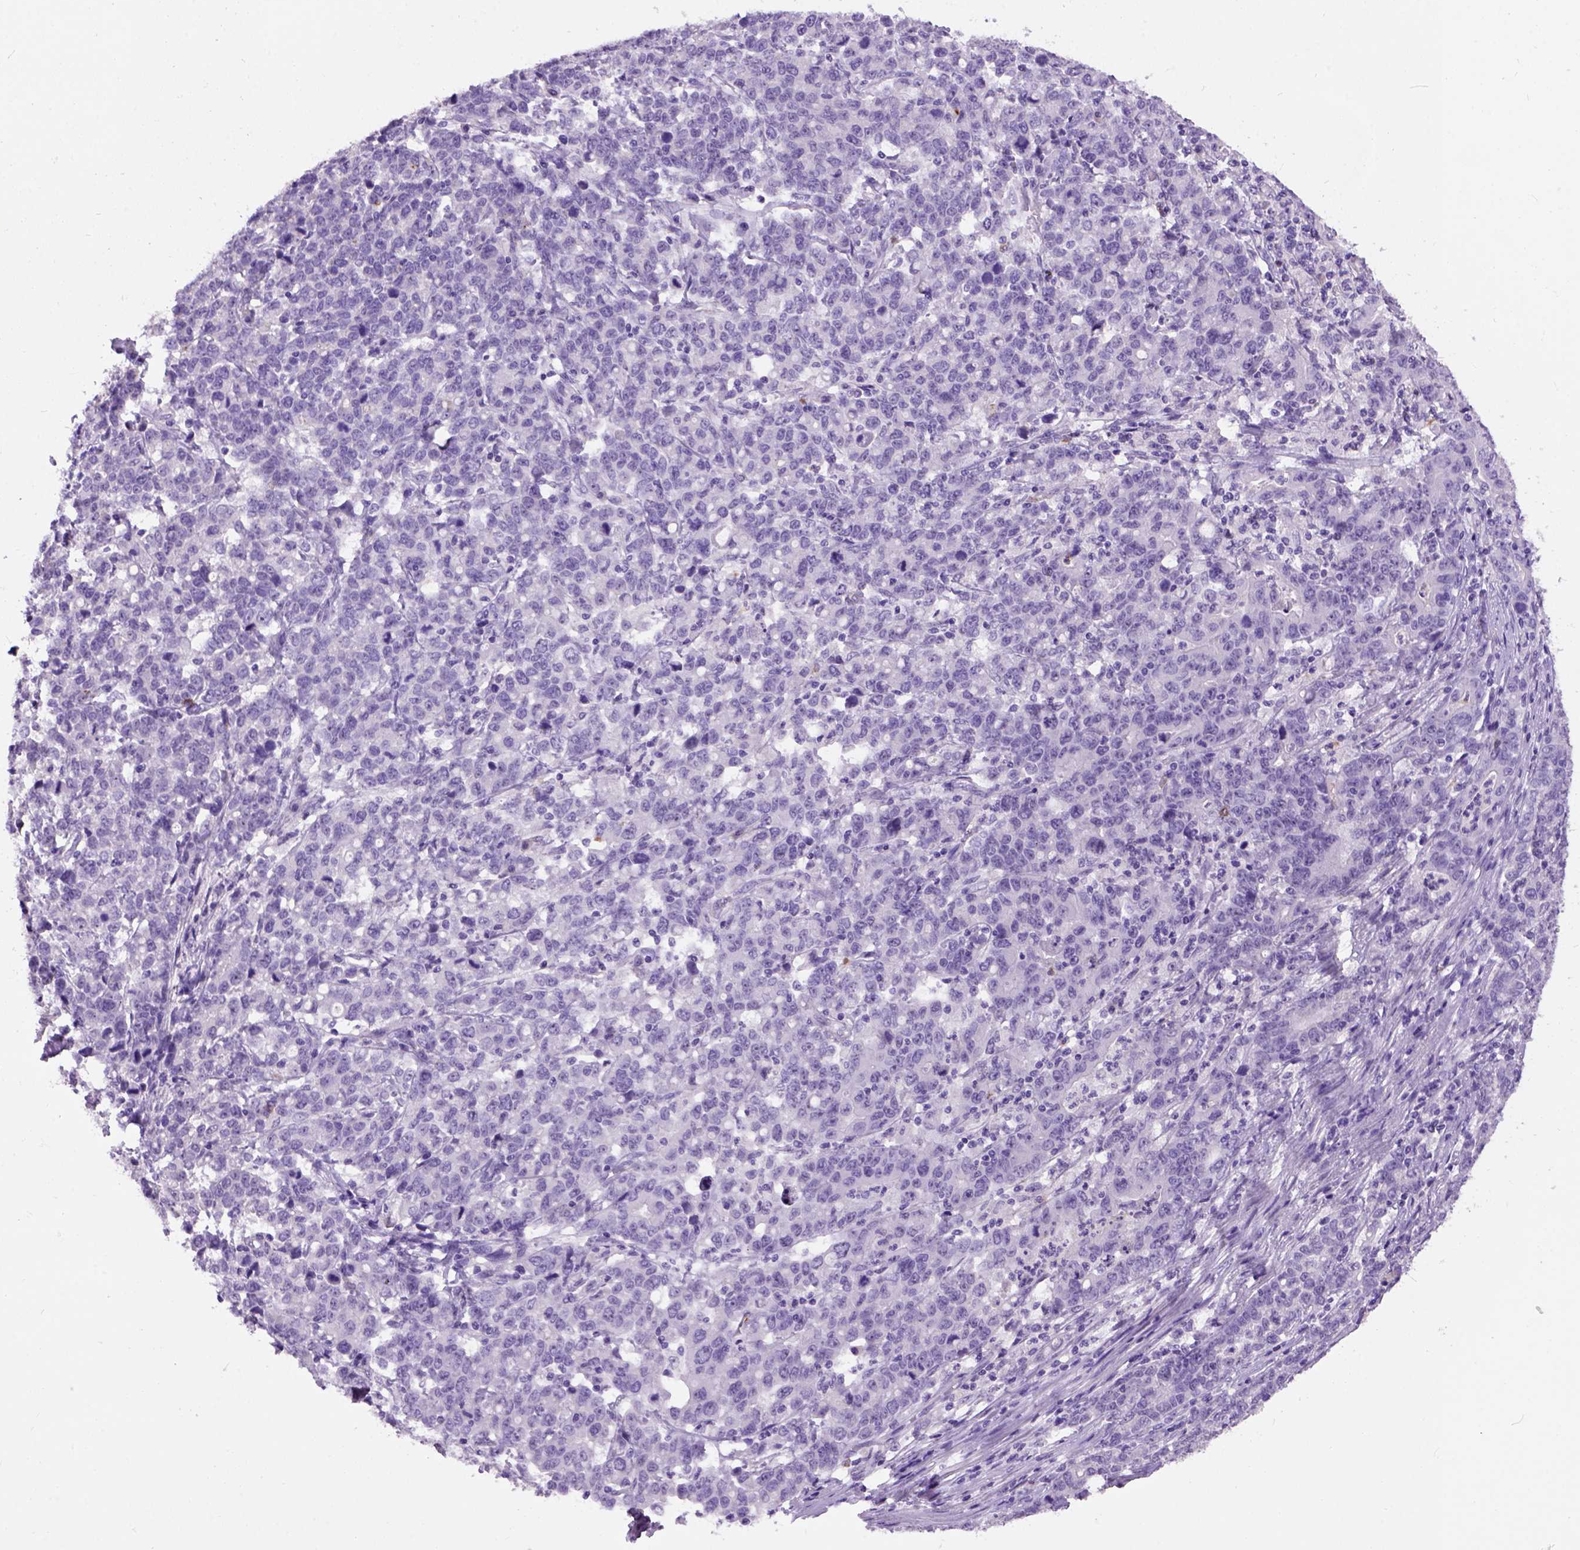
{"staining": {"intensity": "negative", "quantity": "none", "location": "none"}, "tissue": "stomach cancer", "cell_type": "Tumor cells", "image_type": "cancer", "snomed": [{"axis": "morphology", "description": "Adenocarcinoma, NOS"}, {"axis": "topography", "description": "Stomach, upper"}], "caption": "This is an immunohistochemistry (IHC) image of human adenocarcinoma (stomach). There is no staining in tumor cells.", "gene": "MAPT", "patient": {"sex": "male", "age": 69}}